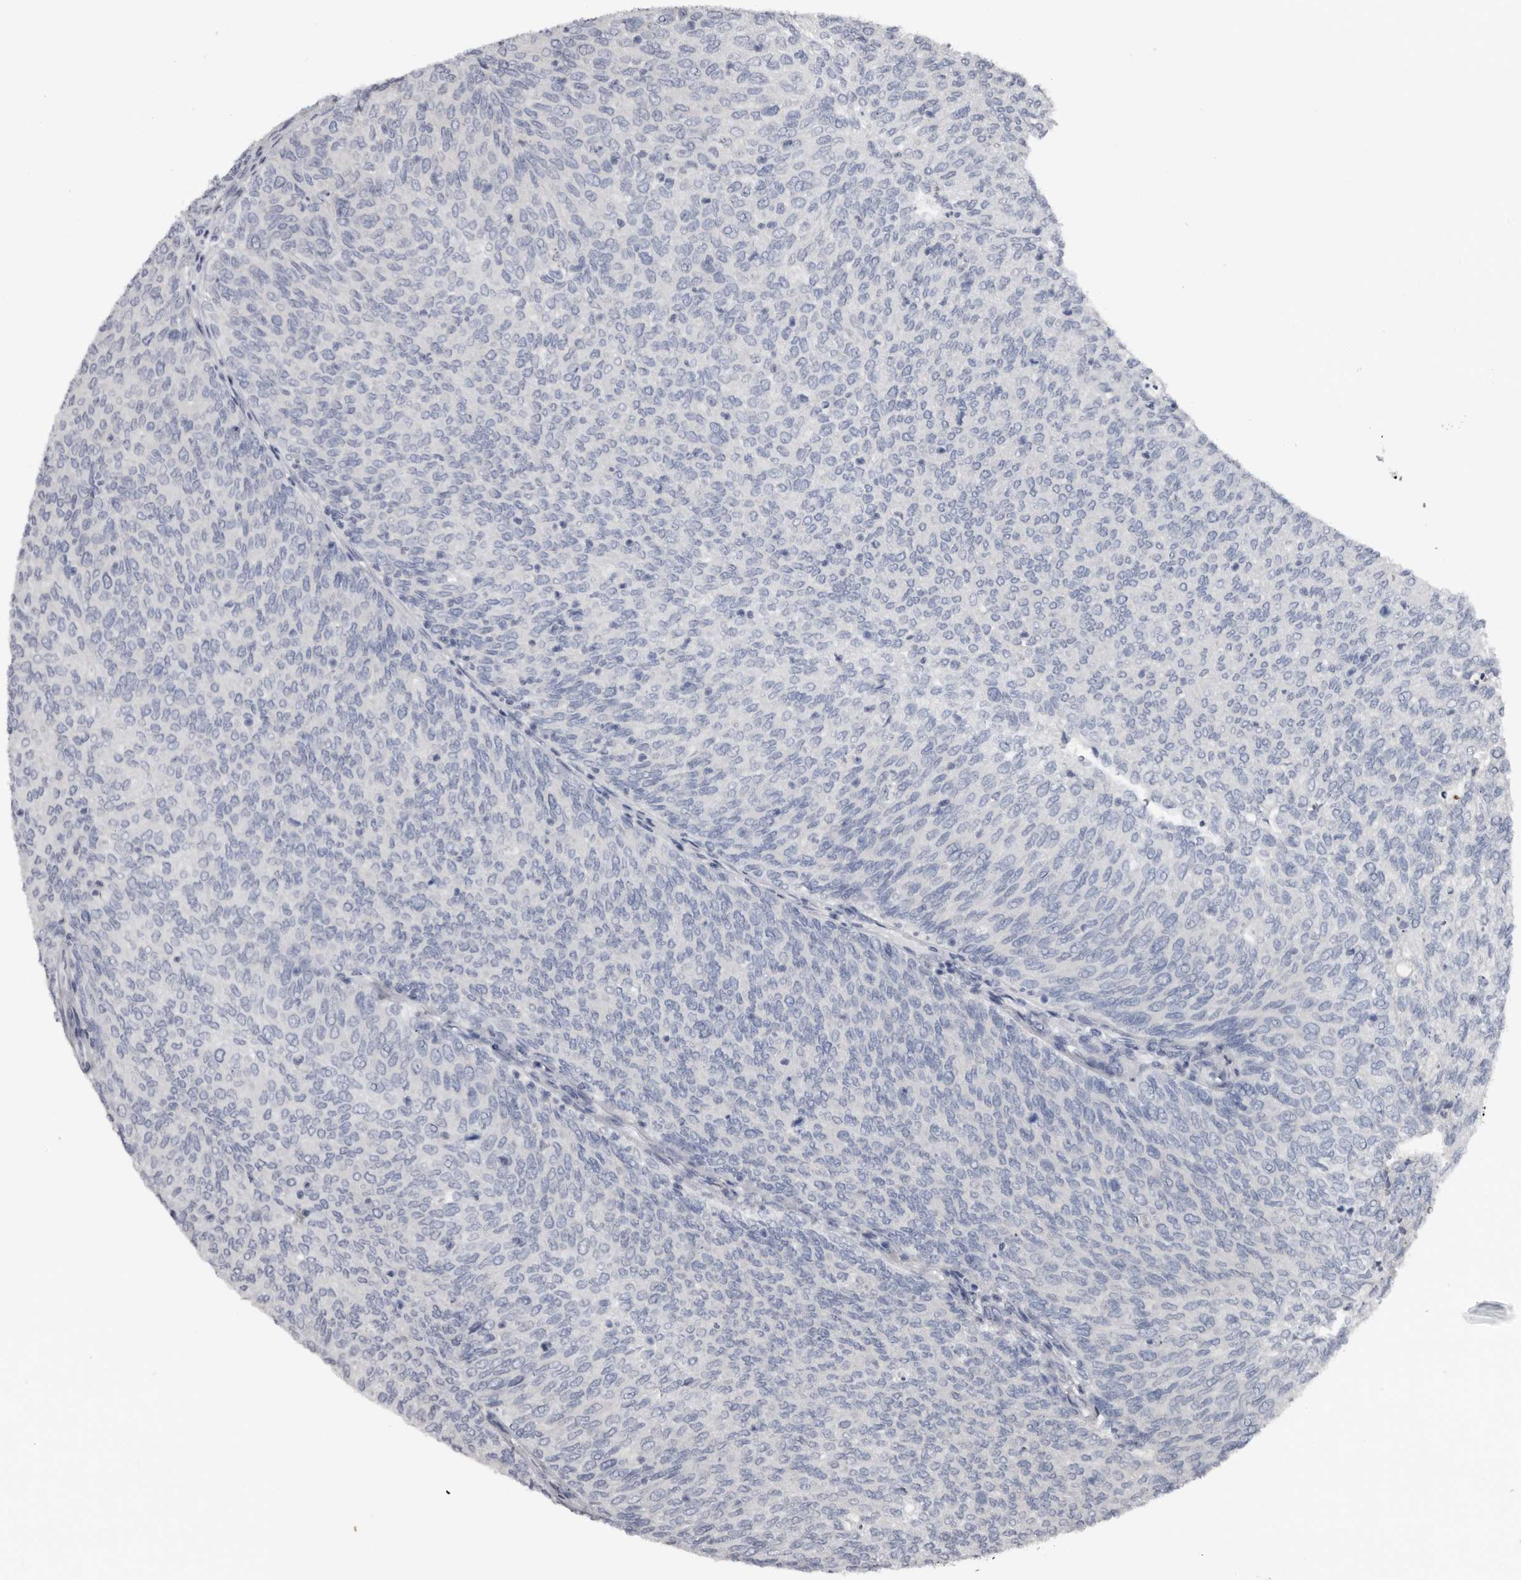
{"staining": {"intensity": "negative", "quantity": "none", "location": "none"}, "tissue": "urothelial cancer", "cell_type": "Tumor cells", "image_type": "cancer", "snomed": [{"axis": "morphology", "description": "Urothelial carcinoma, Low grade"}, {"axis": "topography", "description": "Urinary bladder"}], "caption": "DAB immunohistochemical staining of human low-grade urothelial carcinoma demonstrates no significant expression in tumor cells.", "gene": "FABP7", "patient": {"sex": "female", "age": 79}}